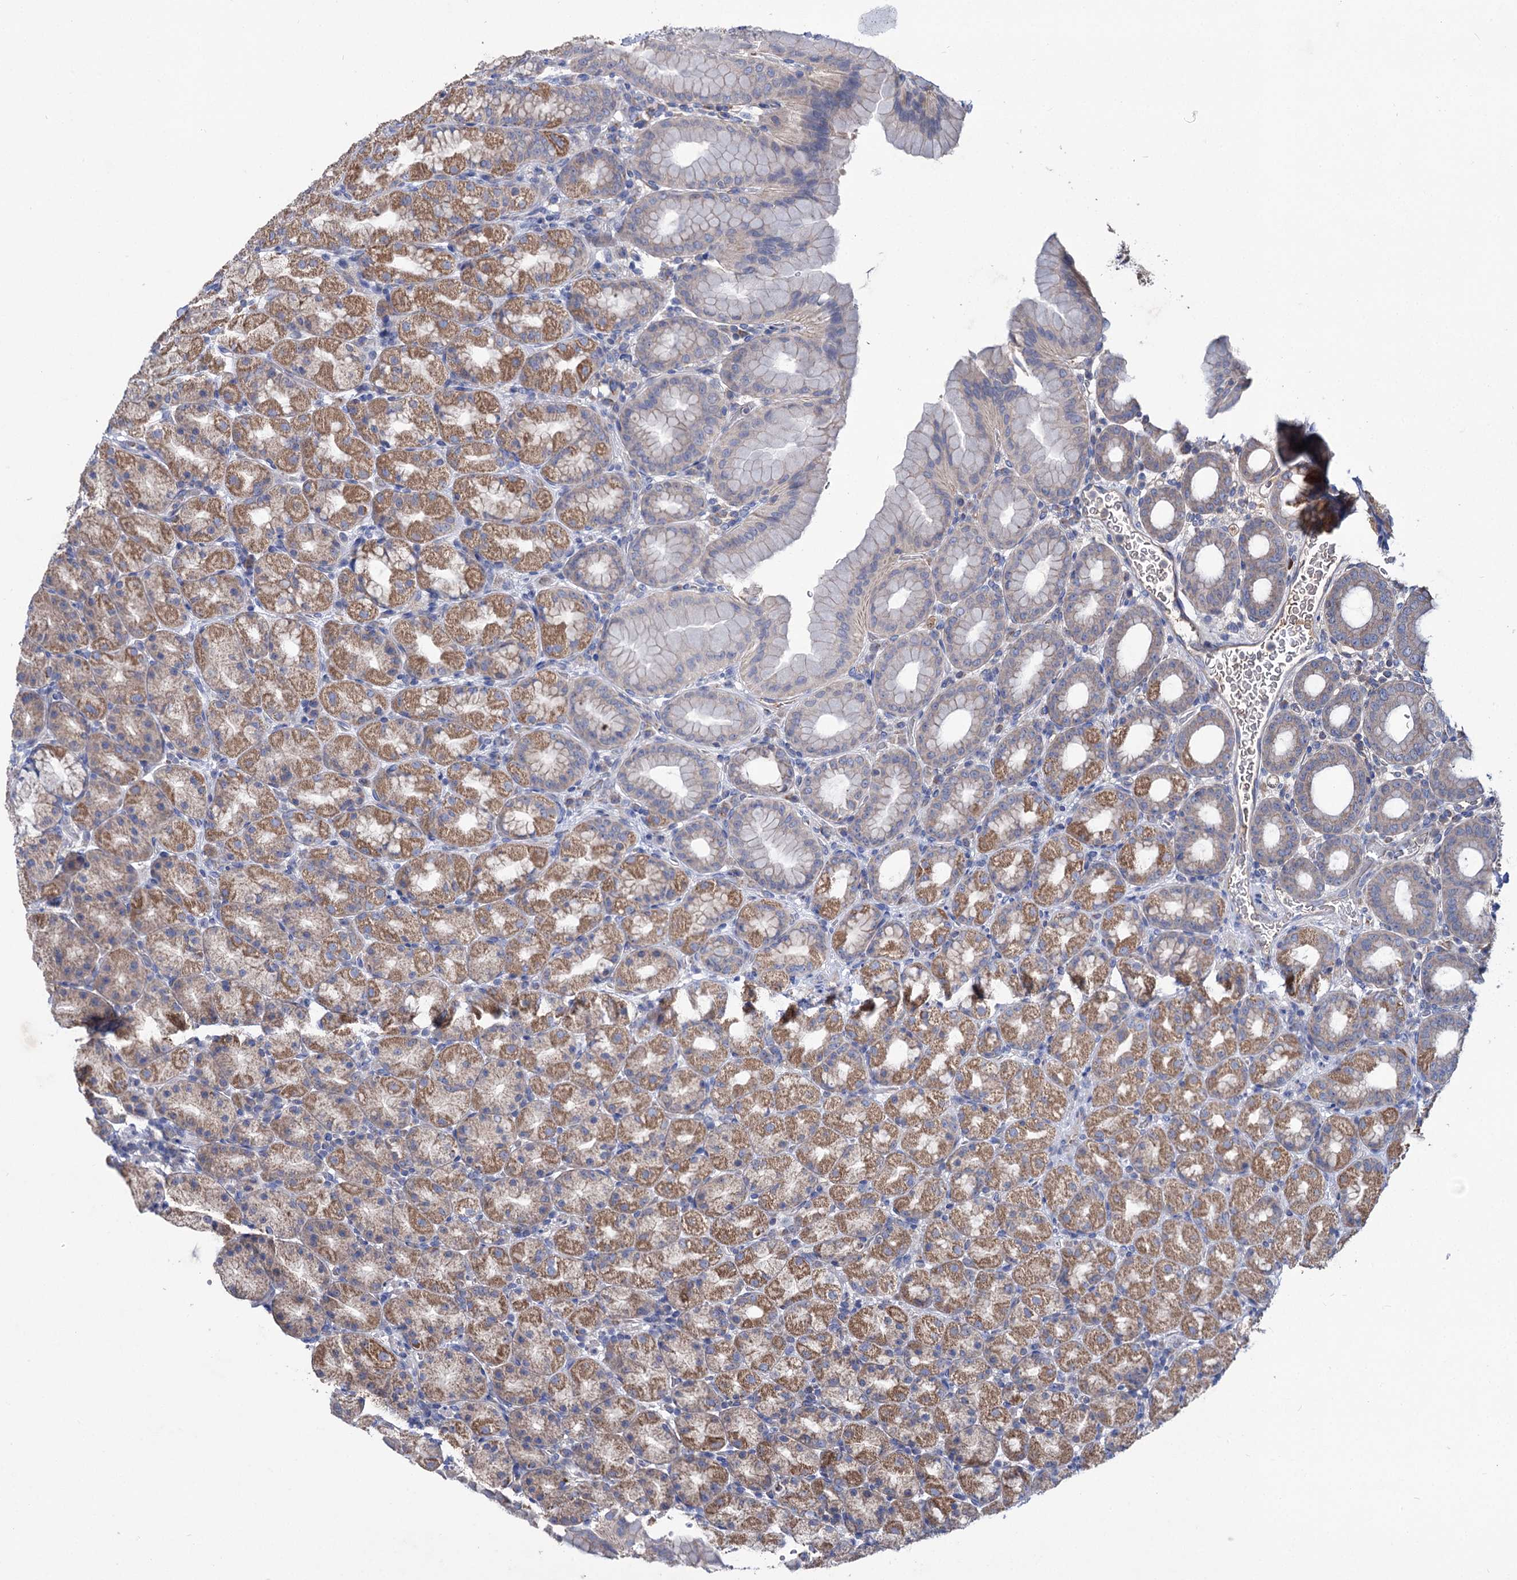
{"staining": {"intensity": "moderate", "quantity": "25%-75%", "location": "cytoplasmic/membranous"}, "tissue": "stomach", "cell_type": "Glandular cells", "image_type": "normal", "snomed": [{"axis": "morphology", "description": "Normal tissue, NOS"}, {"axis": "topography", "description": "Stomach, upper"}], "caption": "Protein staining exhibits moderate cytoplasmic/membranous expression in about 25%-75% of glandular cells in benign stomach.", "gene": "CLPB", "patient": {"sex": "male", "age": 68}}